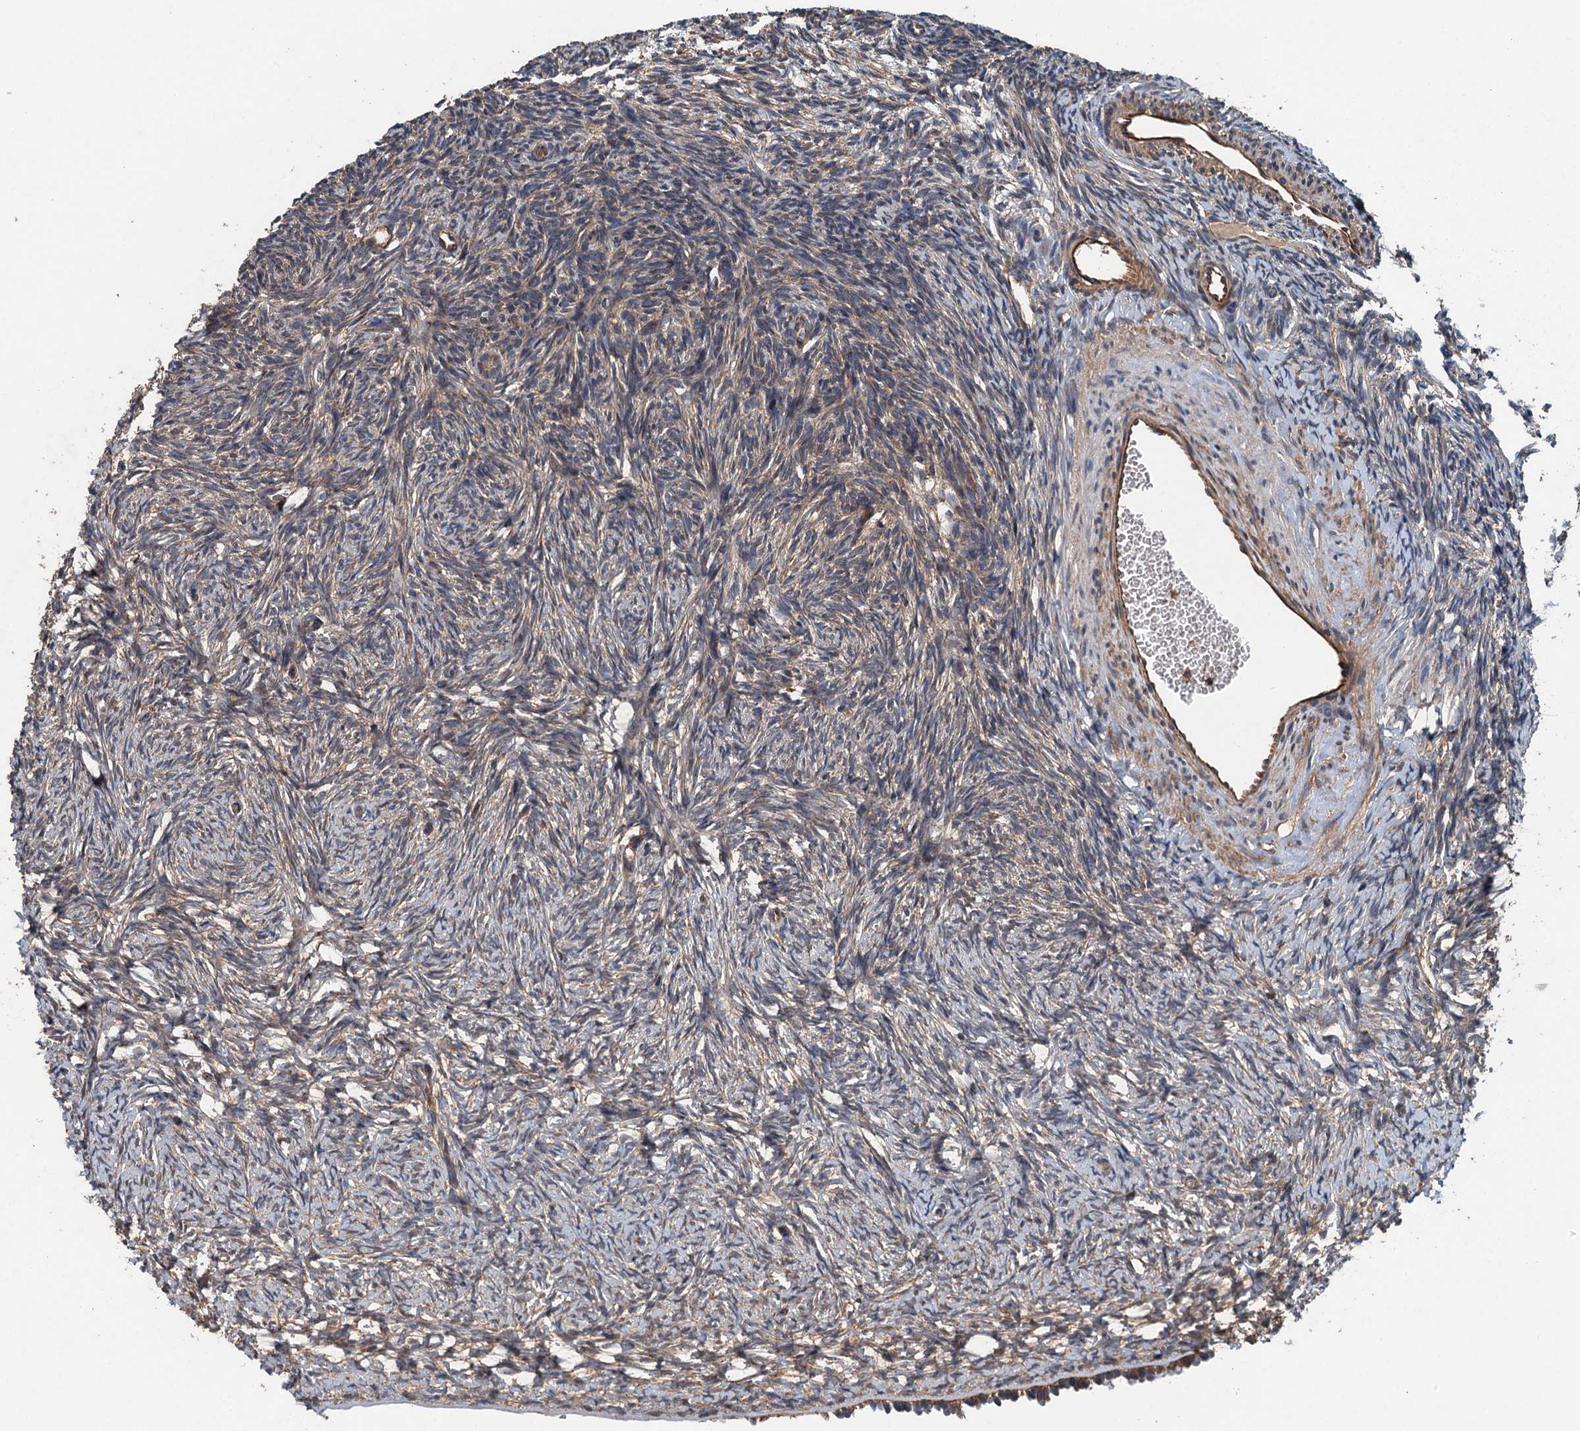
{"staining": {"intensity": "strong", "quantity": ">75%", "location": "cytoplasmic/membranous"}, "tissue": "ovary", "cell_type": "Follicle cells", "image_type": "normal", "snomed": [{"axis": "morphology", "description": "Normal tissue, NOS"}, {"axis": "topography", "description": "Ovary"}], "caption": "Unremarkable ovary shows strong cytoplasmic/membranous staining in approximately >75% of follicle cells, visualized by immunohistochemistry. (IHC, brightfield microscopy, high magnification).", "gene": "BORCS5", "patient": {"sex": "female", "age": 34}}